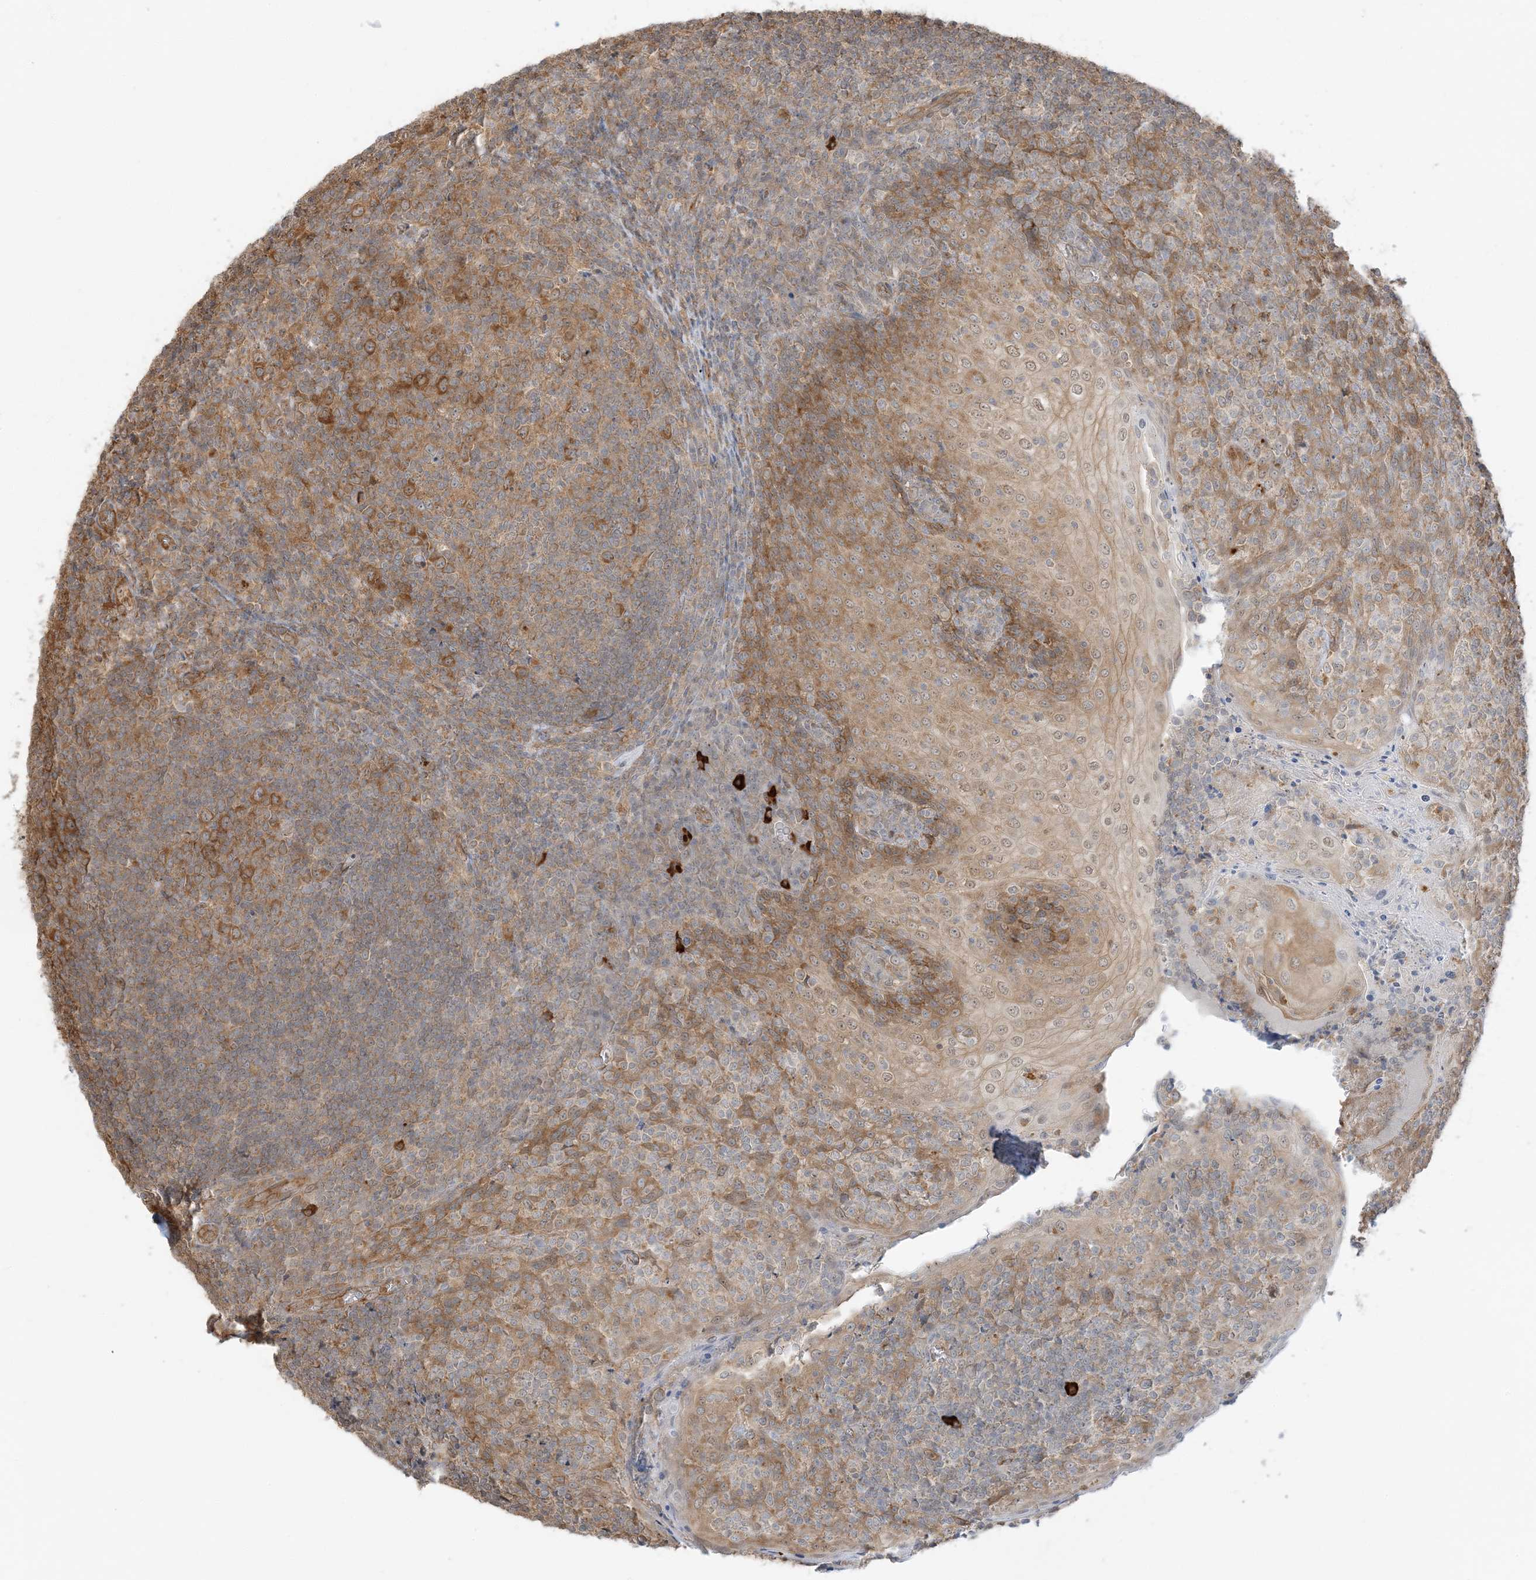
{"staining": {"intensity": "moderate", "quantity": ">75%", "location": "cytoplasmic/membranous"}, "tissue": "tonsil", "cell_type": "Germinal center cells", "image_type": "normal", "snomed": [{"axis": "morphology", "description": "Normal tissue, NOS"}, {"axis": "topography", "description": "Tonsil"}], "caption": "Brown immunohistochemical staining in normal human tonsil exhibits moderate cytoplasmic/membranous staining in approximately >75% of germinal center cells. The staining was performed using DAB (3,3'-diaminobenzidine) to visualize the protein expression in brown, while the nuclei were stained in blue with hematoxylin (Magnification: 20x).", "gene": "UBAP2L", "patient": {"sex": "female", "age": 19}}